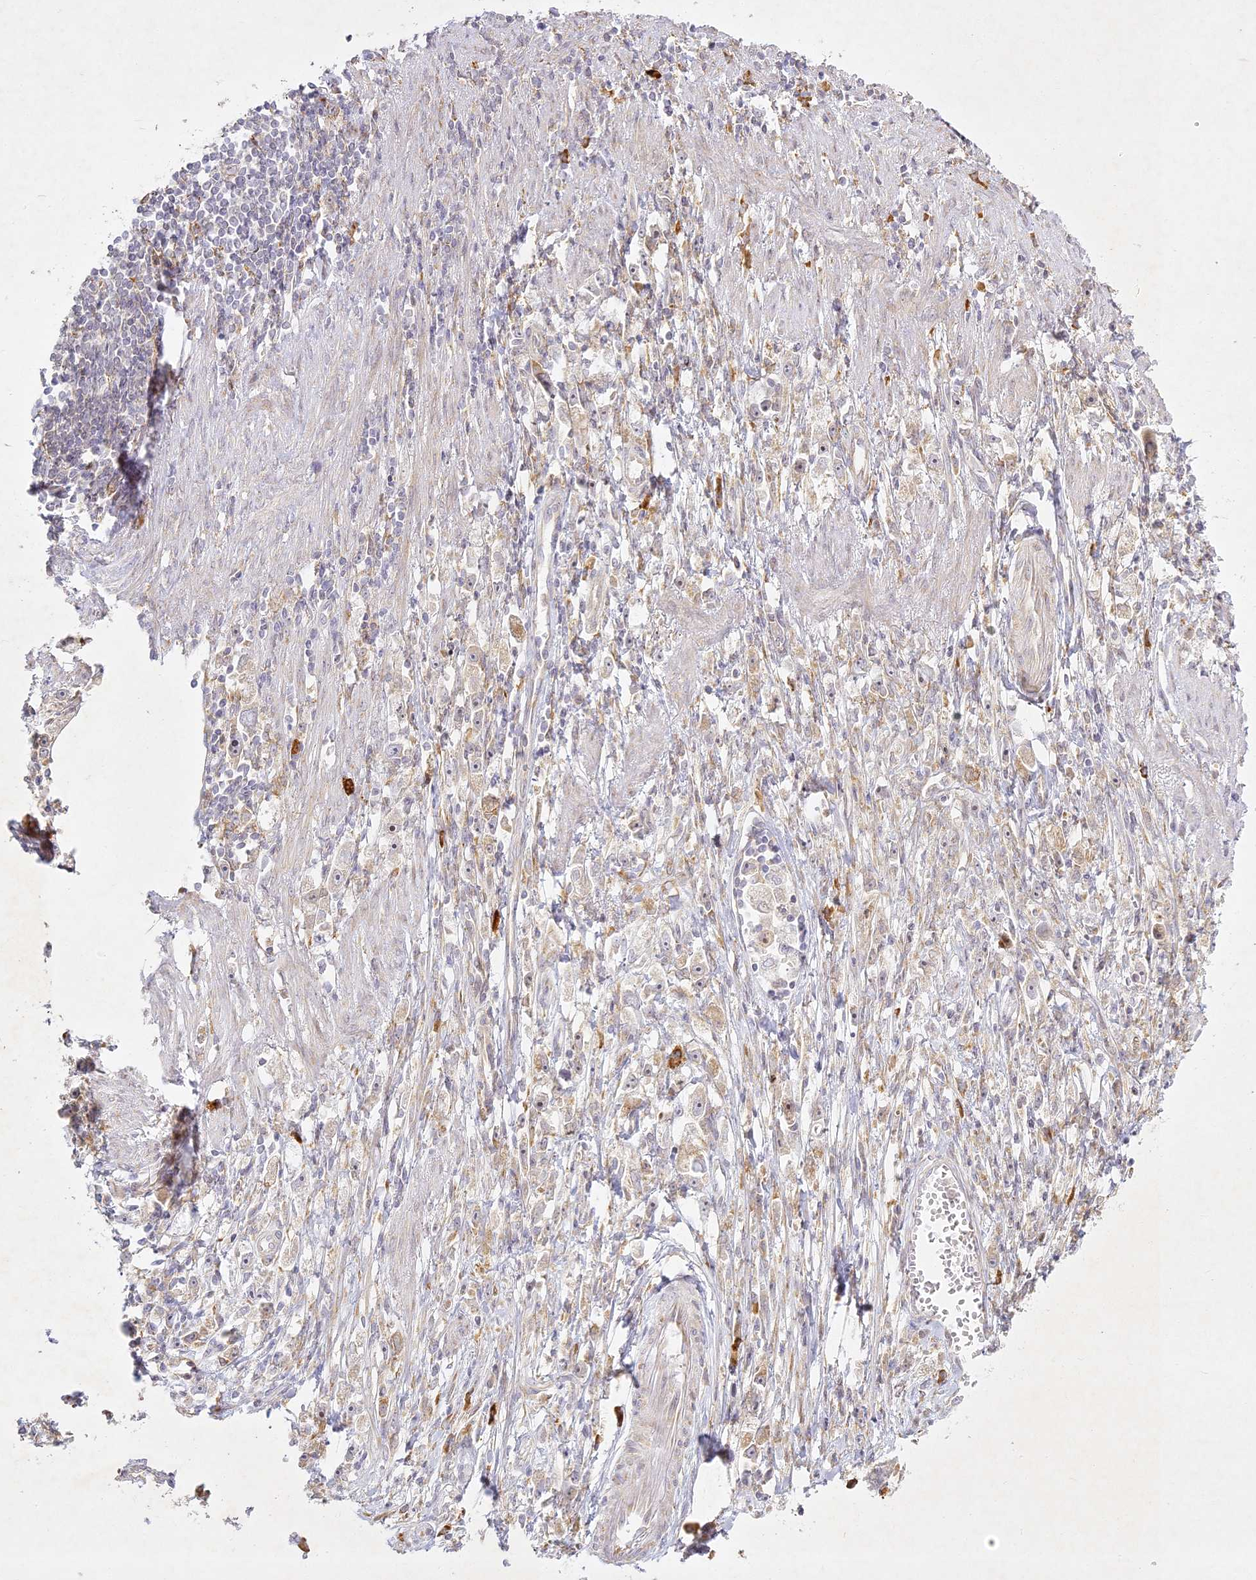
{"staining": {"intensity": "weak", "quantity": "<25%", "location": "cytoplasmic/membranous"}, "tissue": "stomach cancer", "cell_type": "Tumor cells", "image_type": "cancer", "snomed": [{"axis": "morphology", "description": "Adenocarcinoma, NOS"}, {"axis": "topography", "description": "Stomach"}], "caption": "DAB (3,3'-diaminobenzidine) immunohistochemical staining of human stomach adenocarcinoma exhibits no significant positivity in tumor cells. (DAB immunohistochemistry, high magnification).", "gene": "SLC30A5", "patient": {"sex": "female", "age": 59}}